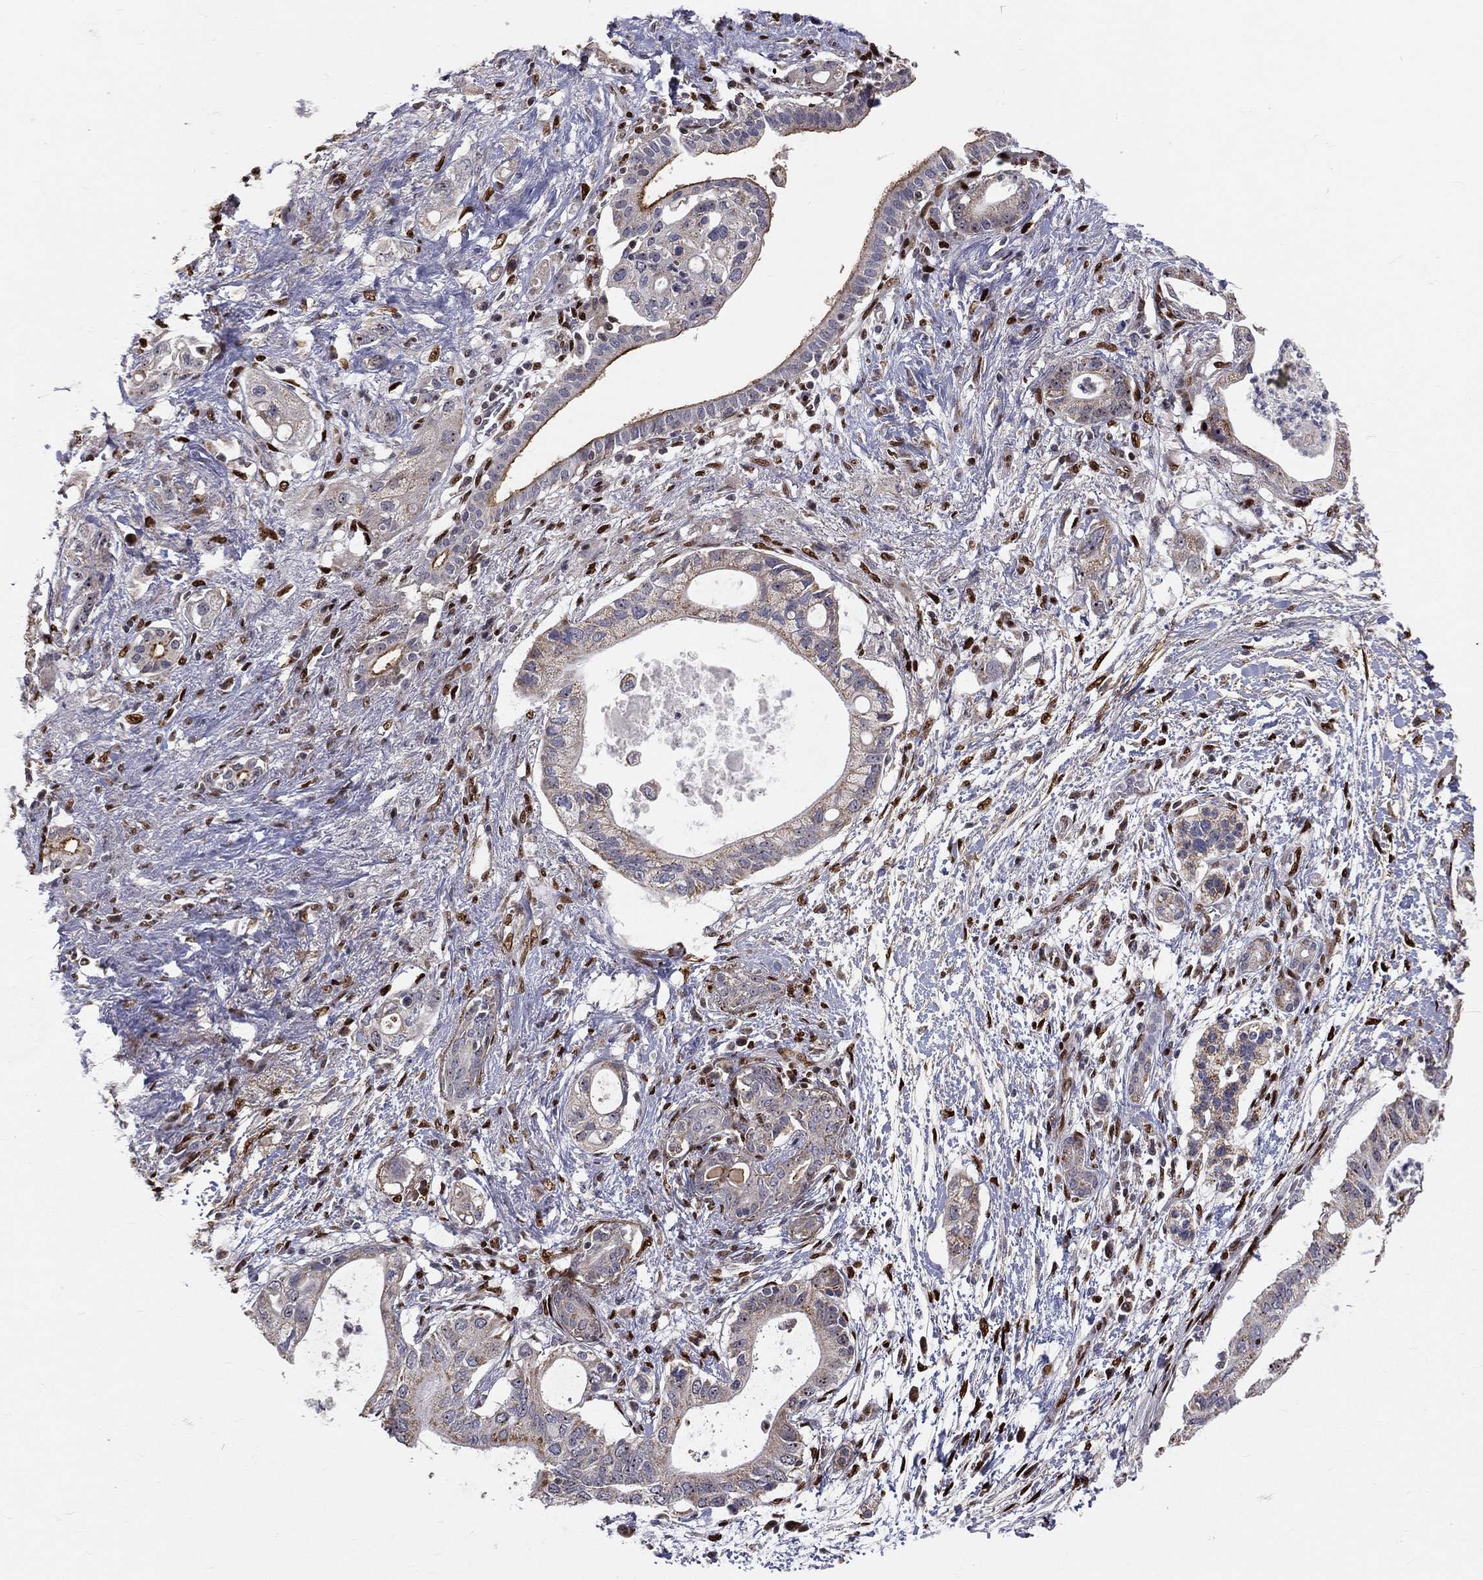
{"staining": {"intensity": "moderate", "quantity": "<25%", "location": "cytoplasmic/membranous"}, "tissue": "pancreatic cancer", "cell_type": "Tumor cells", "image_type": "cancer", "snomed": [{"axis": "morphology", "description": "Adenocarcinoma, NOS"}, {"axis": "topography", "description": "Pancreas"}], "caption": "The immunohistochemical stain shows moderate cytoplasmic/membranous staining in tumor cells of adenocarcinoma (pancreatic) tissue. (Brightfield microscopy of DAB IHC at high magnification).", "gene": "ZEB1", "patient": {"sex": "female", "age": 72}}